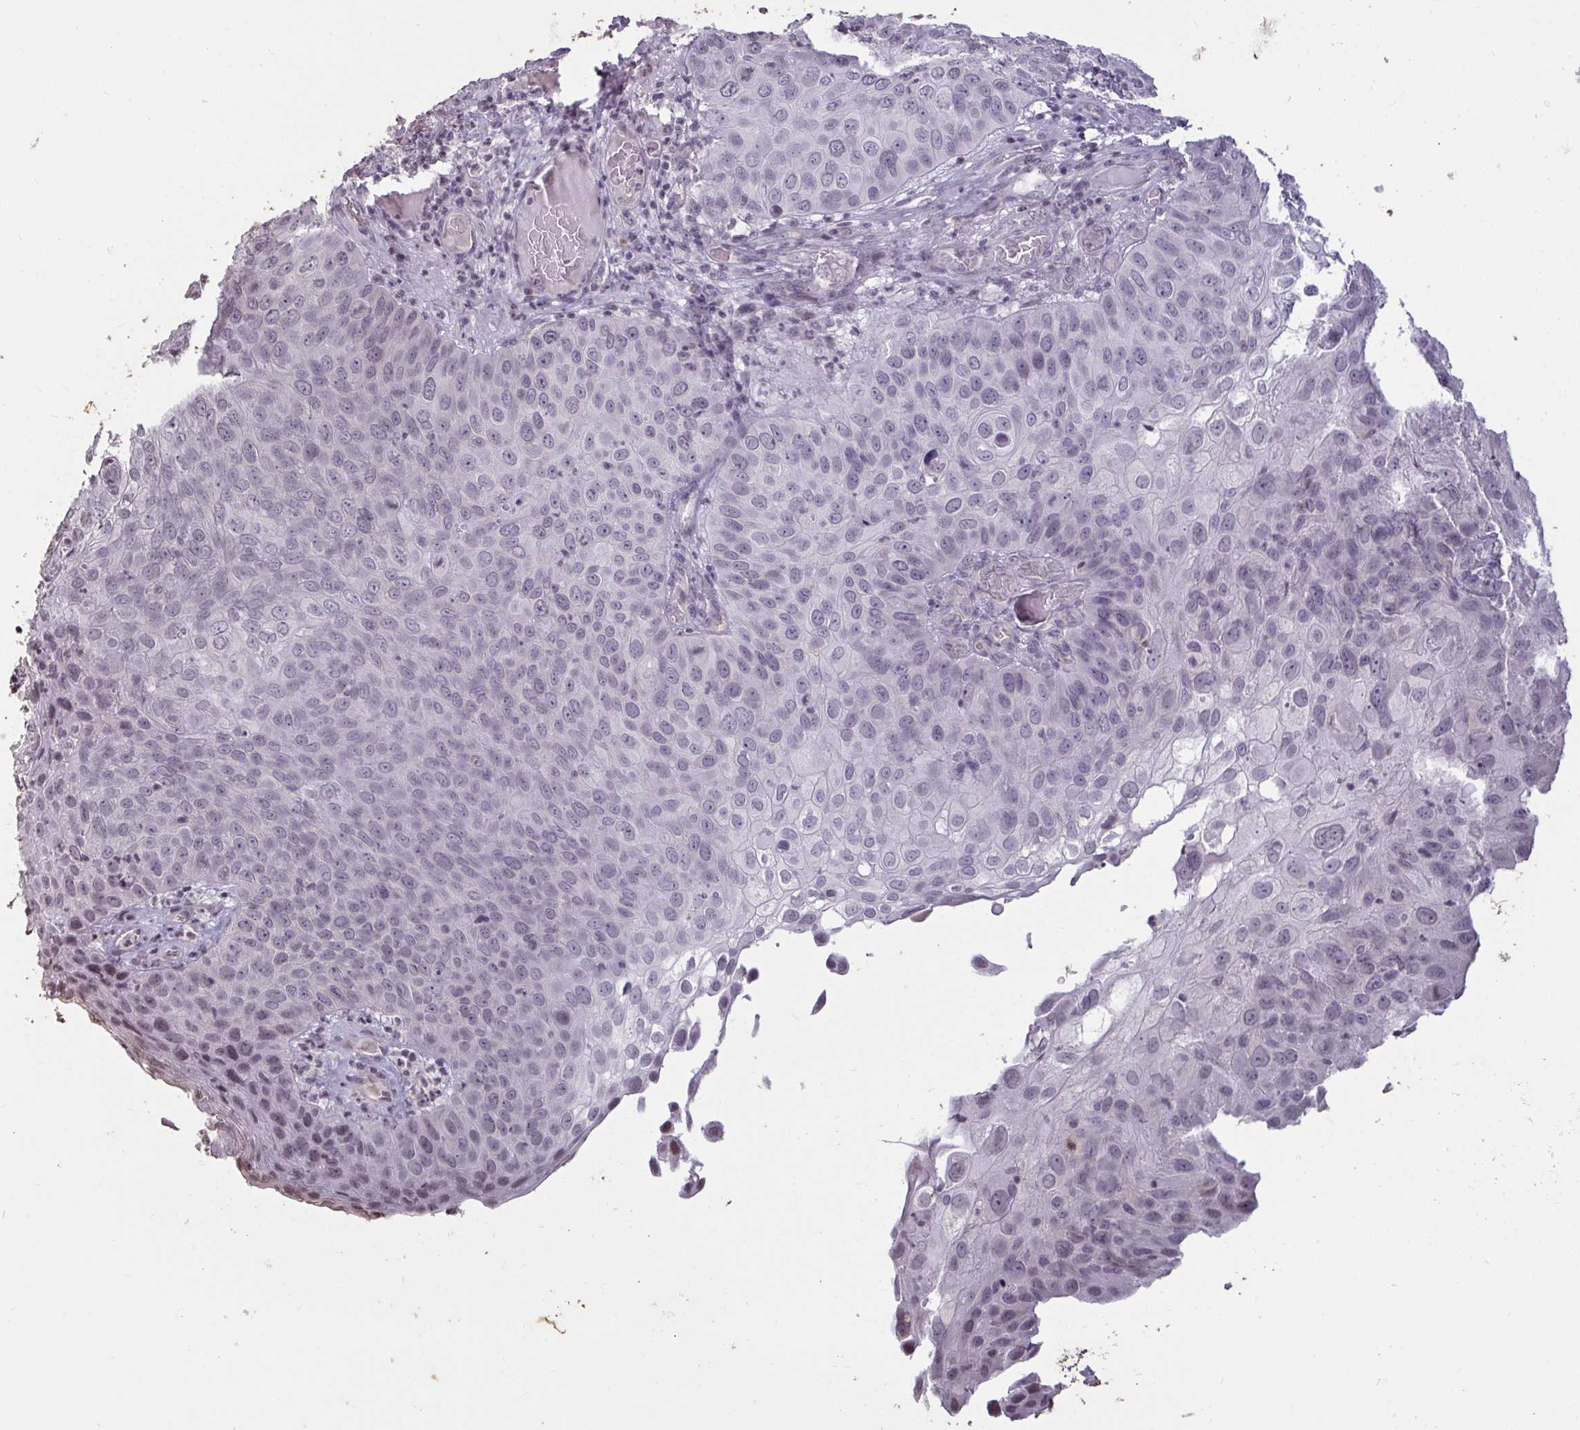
{"staining": {"intensity": "negative", "quantity": "none", "location": "none"}, "tissue": "skin cancer", "cell_type": "Tumor cells", "image_type": "cancer", "snomed": [{"axis": "morphology", "description": "Squamous cell carcinoma, NOS"}, {"axis": "topography", "description": "Skin"}], "caption": "Immunohistochemistry histopathology image of skin cancer stained for a protein (brown), which exhibits no positivity in tumor cells. (Brightfield microscopy of DAB (3,3'-diaminobenzidine) IHC at high magnification).", "gene": "TBC1D4", "patient": {"sex": "male", "age": 87}}